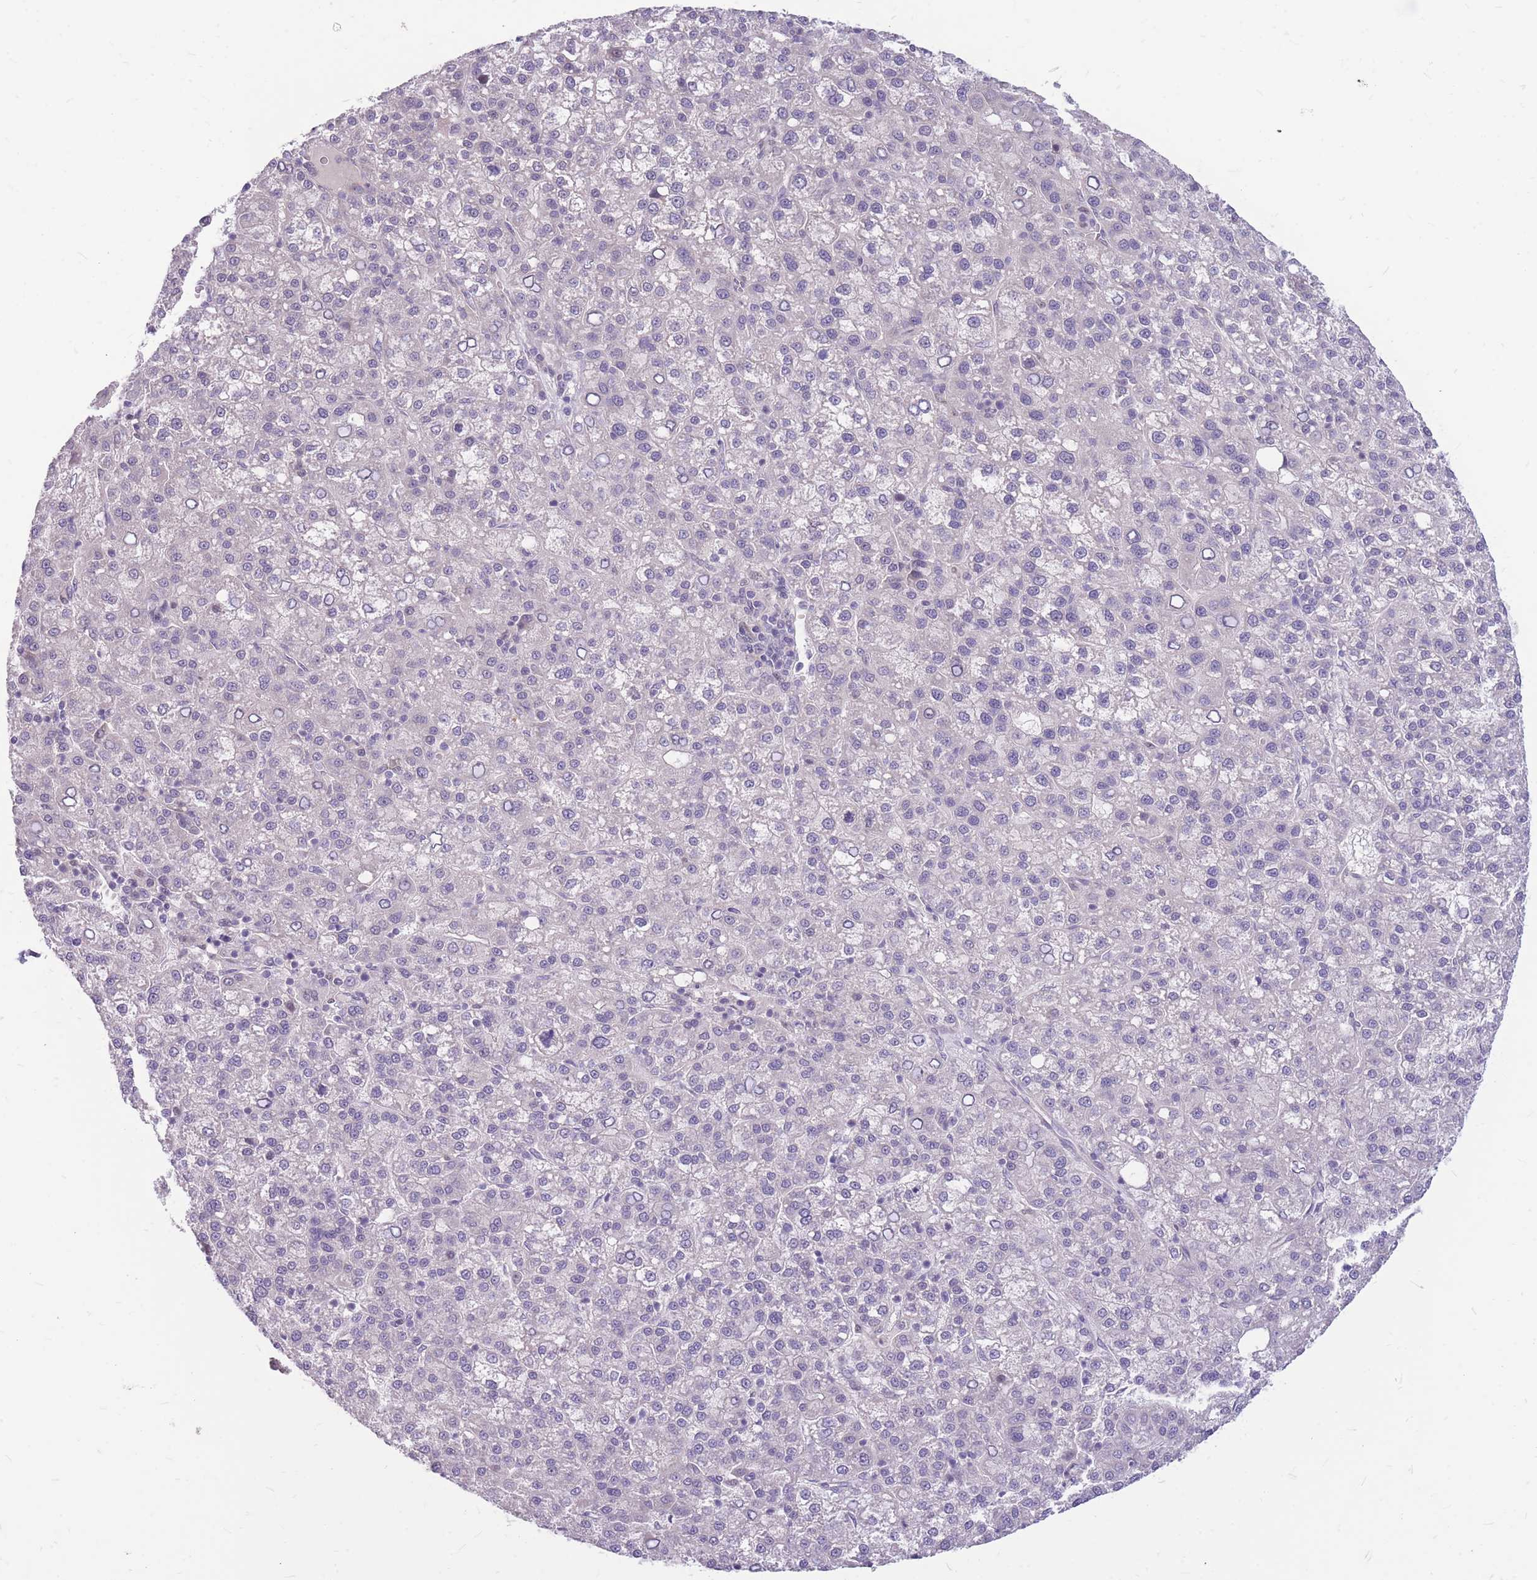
{"staining": {"intensity": "negative", "quantity": "none", "location": "none"}, "tissue": "liver cancer", "cell_type": "Tumor cells", "image_type": "cancer", "snomed": [{"axis": "morphology", "description": "Carcinoma, Hepatocellular, NOS"}, {"axis": "topography", "description": "Liver"}], "caption": "The histopathology image demonstrates no significant positivity in tumor cells of hepatocellular carcinoma (liver).", "gene": "ERCC2", "patient": {"sex": "female", "age": 58}}